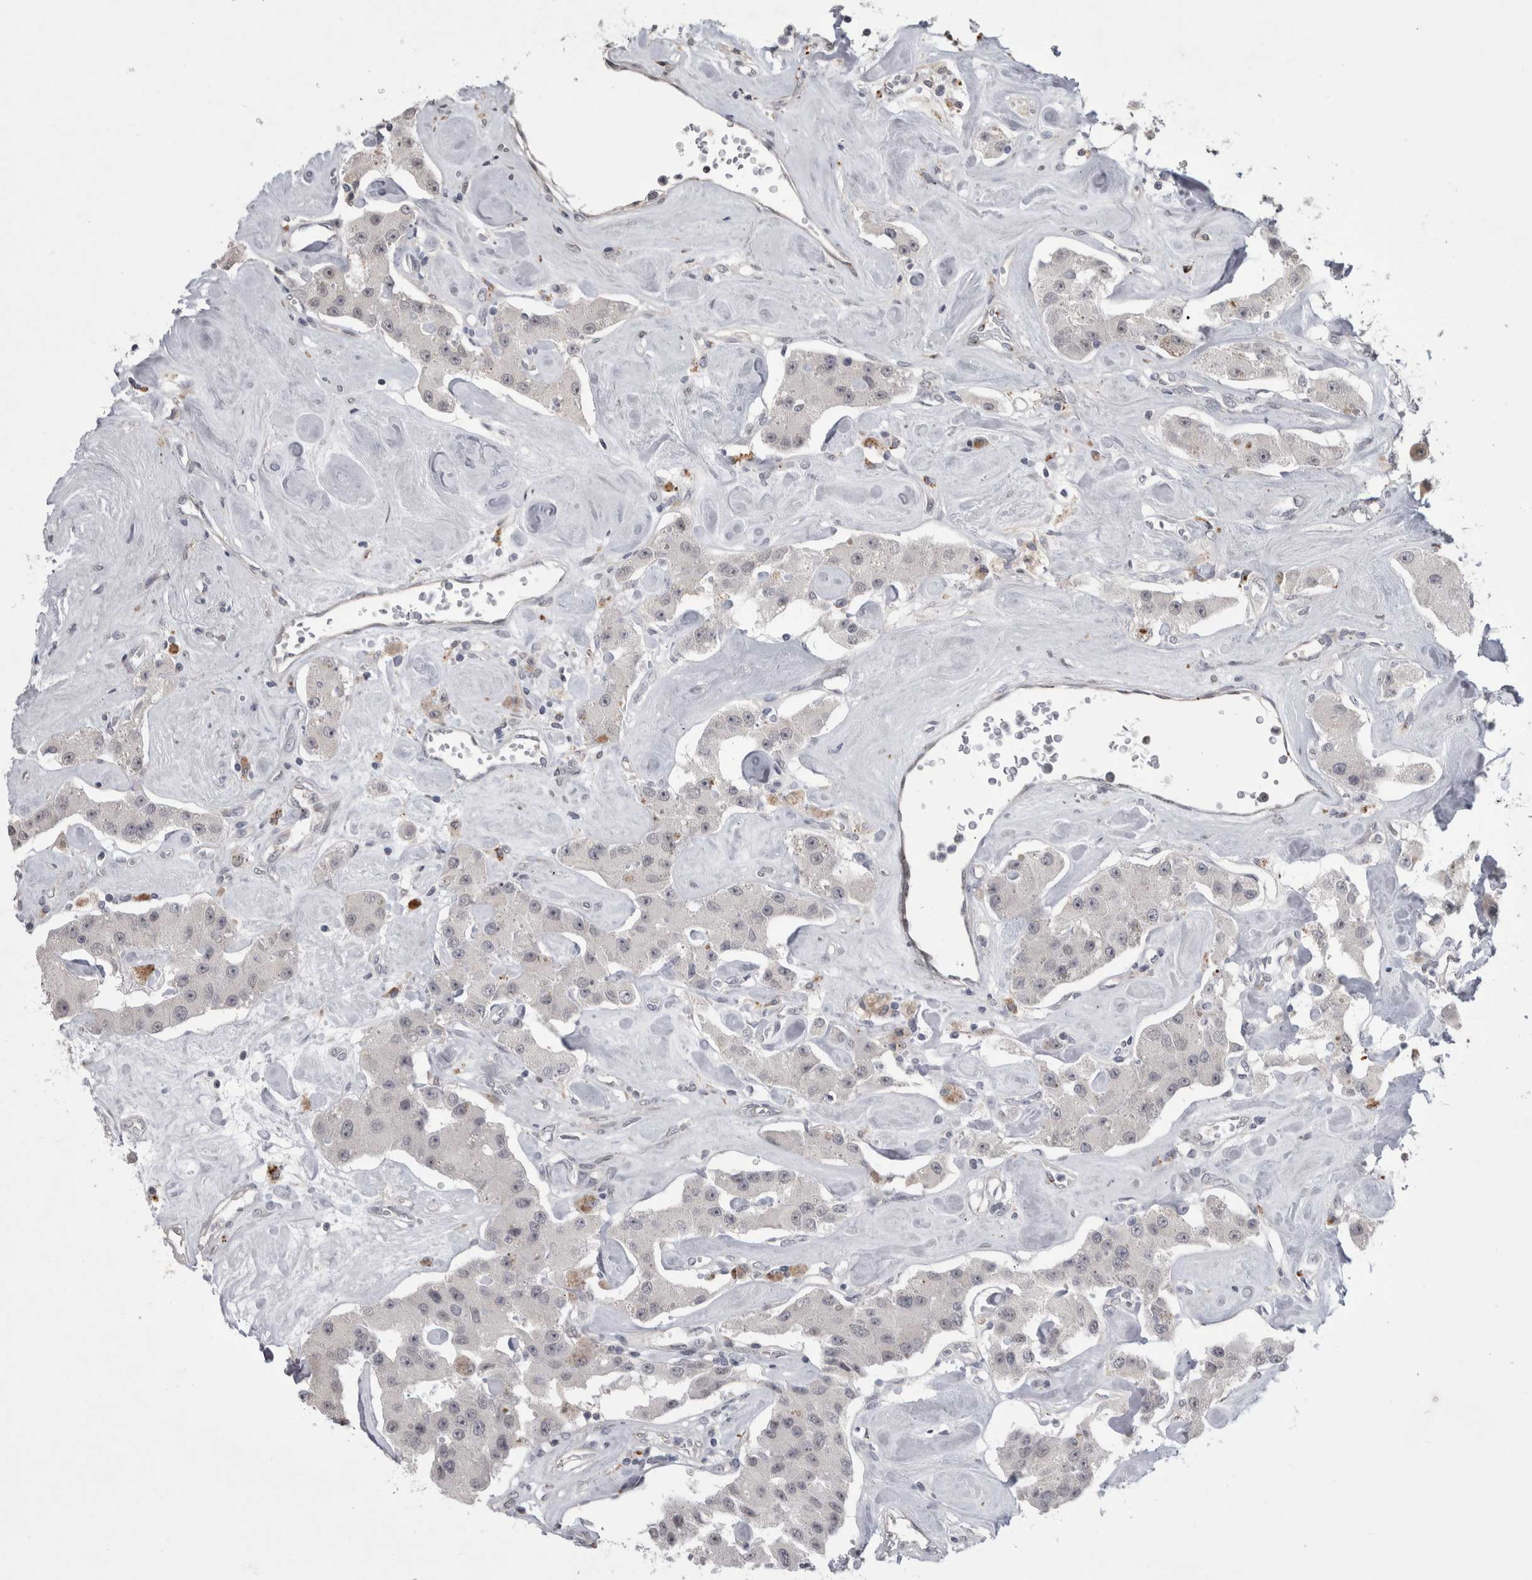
{"staining": {"intensity": "negative", "quantity": "none", "location": "none"}, "tissue": "carcinoid", "cell_type": "Tumor cells", "image_type": "cancer", "snomed": [{"axis": "morphology", "description": "Carcinoid, malignant, NOS"}, {"axis": "topography", "description": "Pancreas"}], "caption": "Immunohistochemistry photomicrograph of neoplastic tissue: carcinoid (malignant) stained with DAB exhibits no significant protein expression in tumor cells.", "gene": "MTBP", "patient": {"sex": "male", "age": 41}}